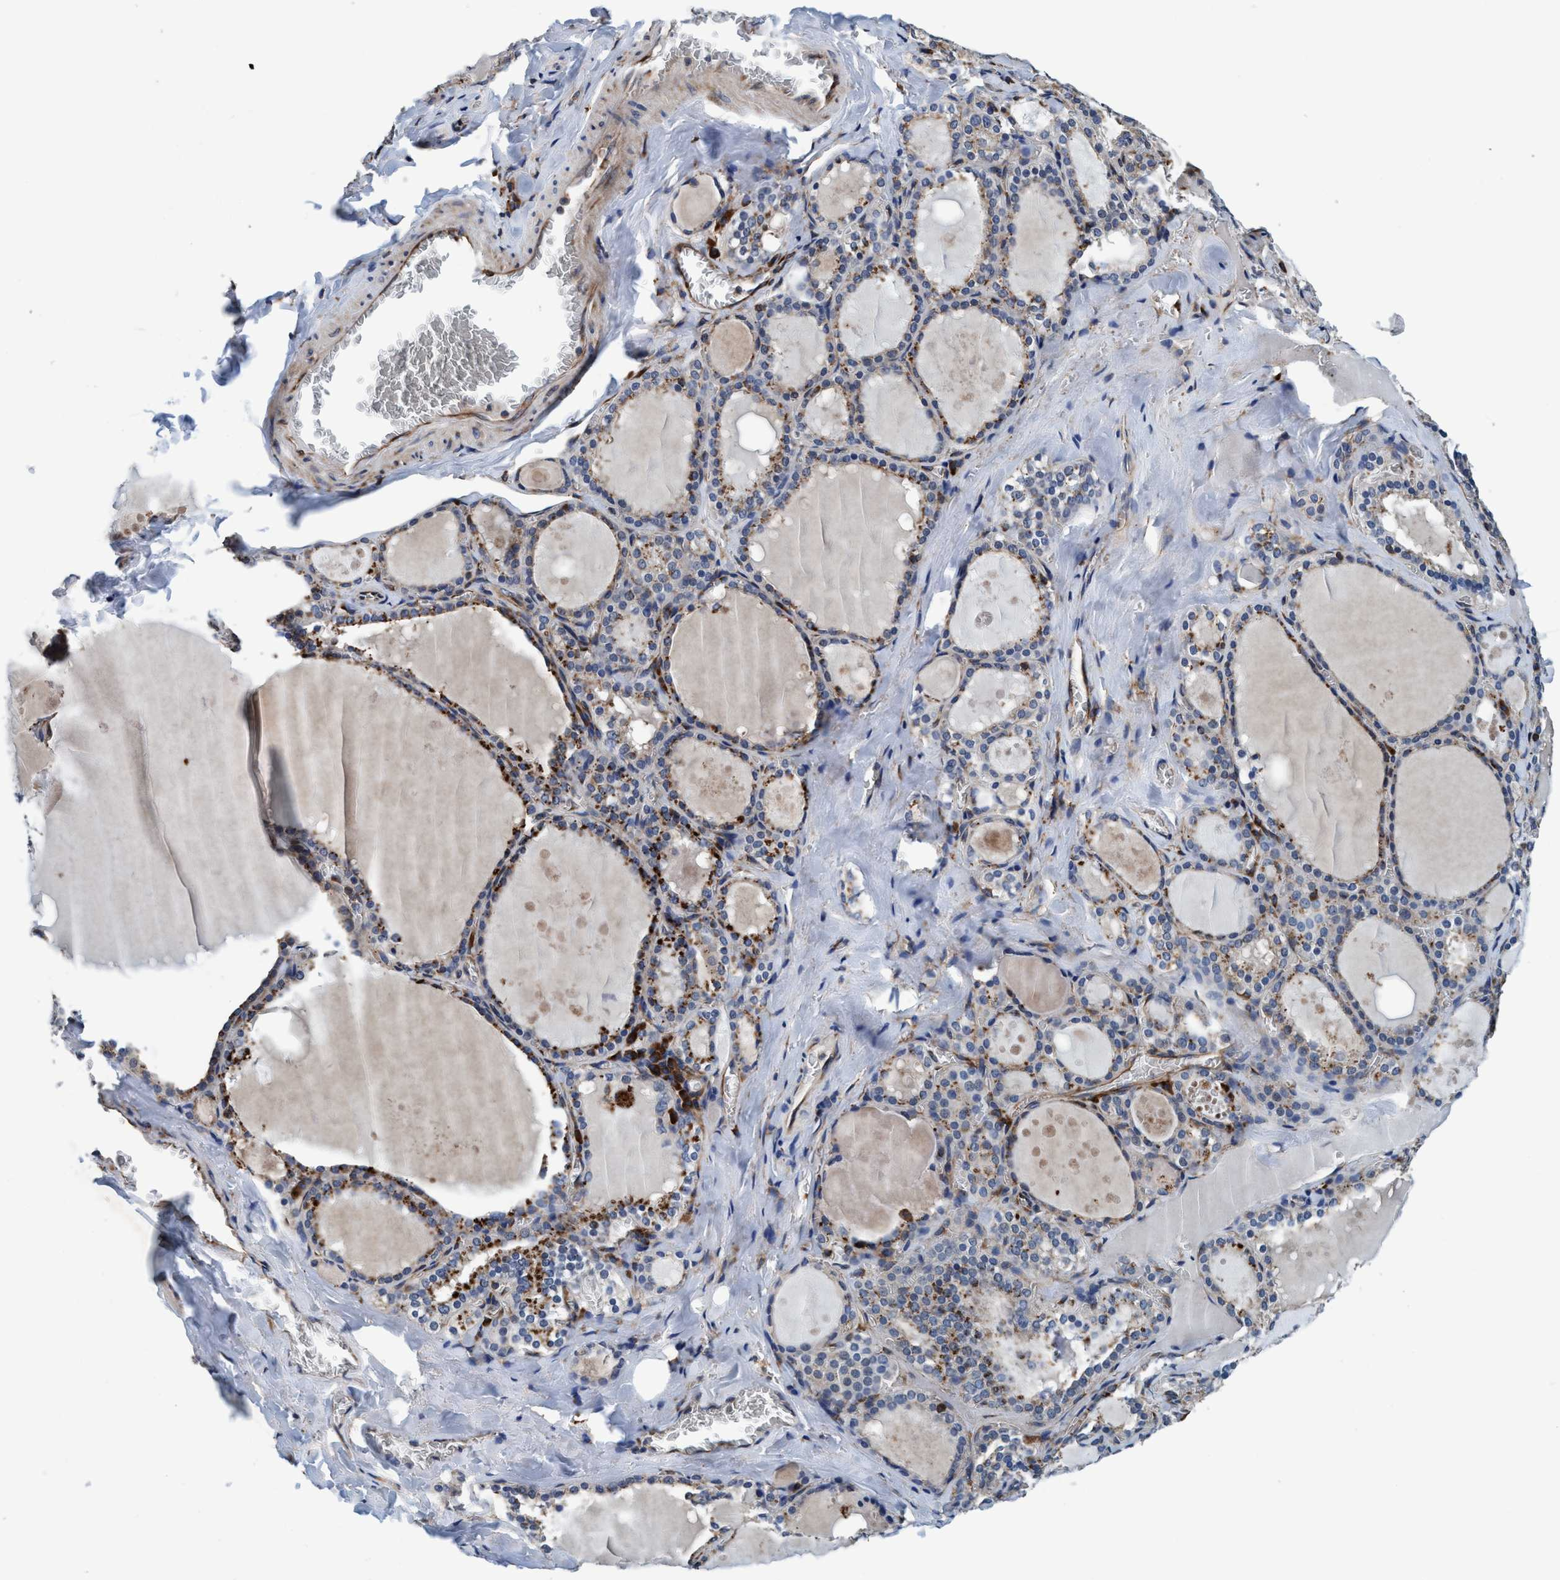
{"staining": {"intensity": "moderate", "quantity": "25%-75%", "location": "cytoplasmic/membranous"}, "tissue": "thyroid gland", "cell_type": "Glandular cells", "image_type": "normal", "snomed": [{"axis": "morphology", "description": "Normal tissue, NOS"}, {"axis": "topography", "description": "Thyroid gland"}], "caption": "Moderate cytoplasmic/membranous staining is identified in about 25%-75% of glandular cells in unremarkable thyroid gland. Immunohistochemistry (ihc) stains the protein of interest in brown and the nuclei are stained blue.", "gene": "ENDOG", "patient": {"sex": "male", "age": 56}}